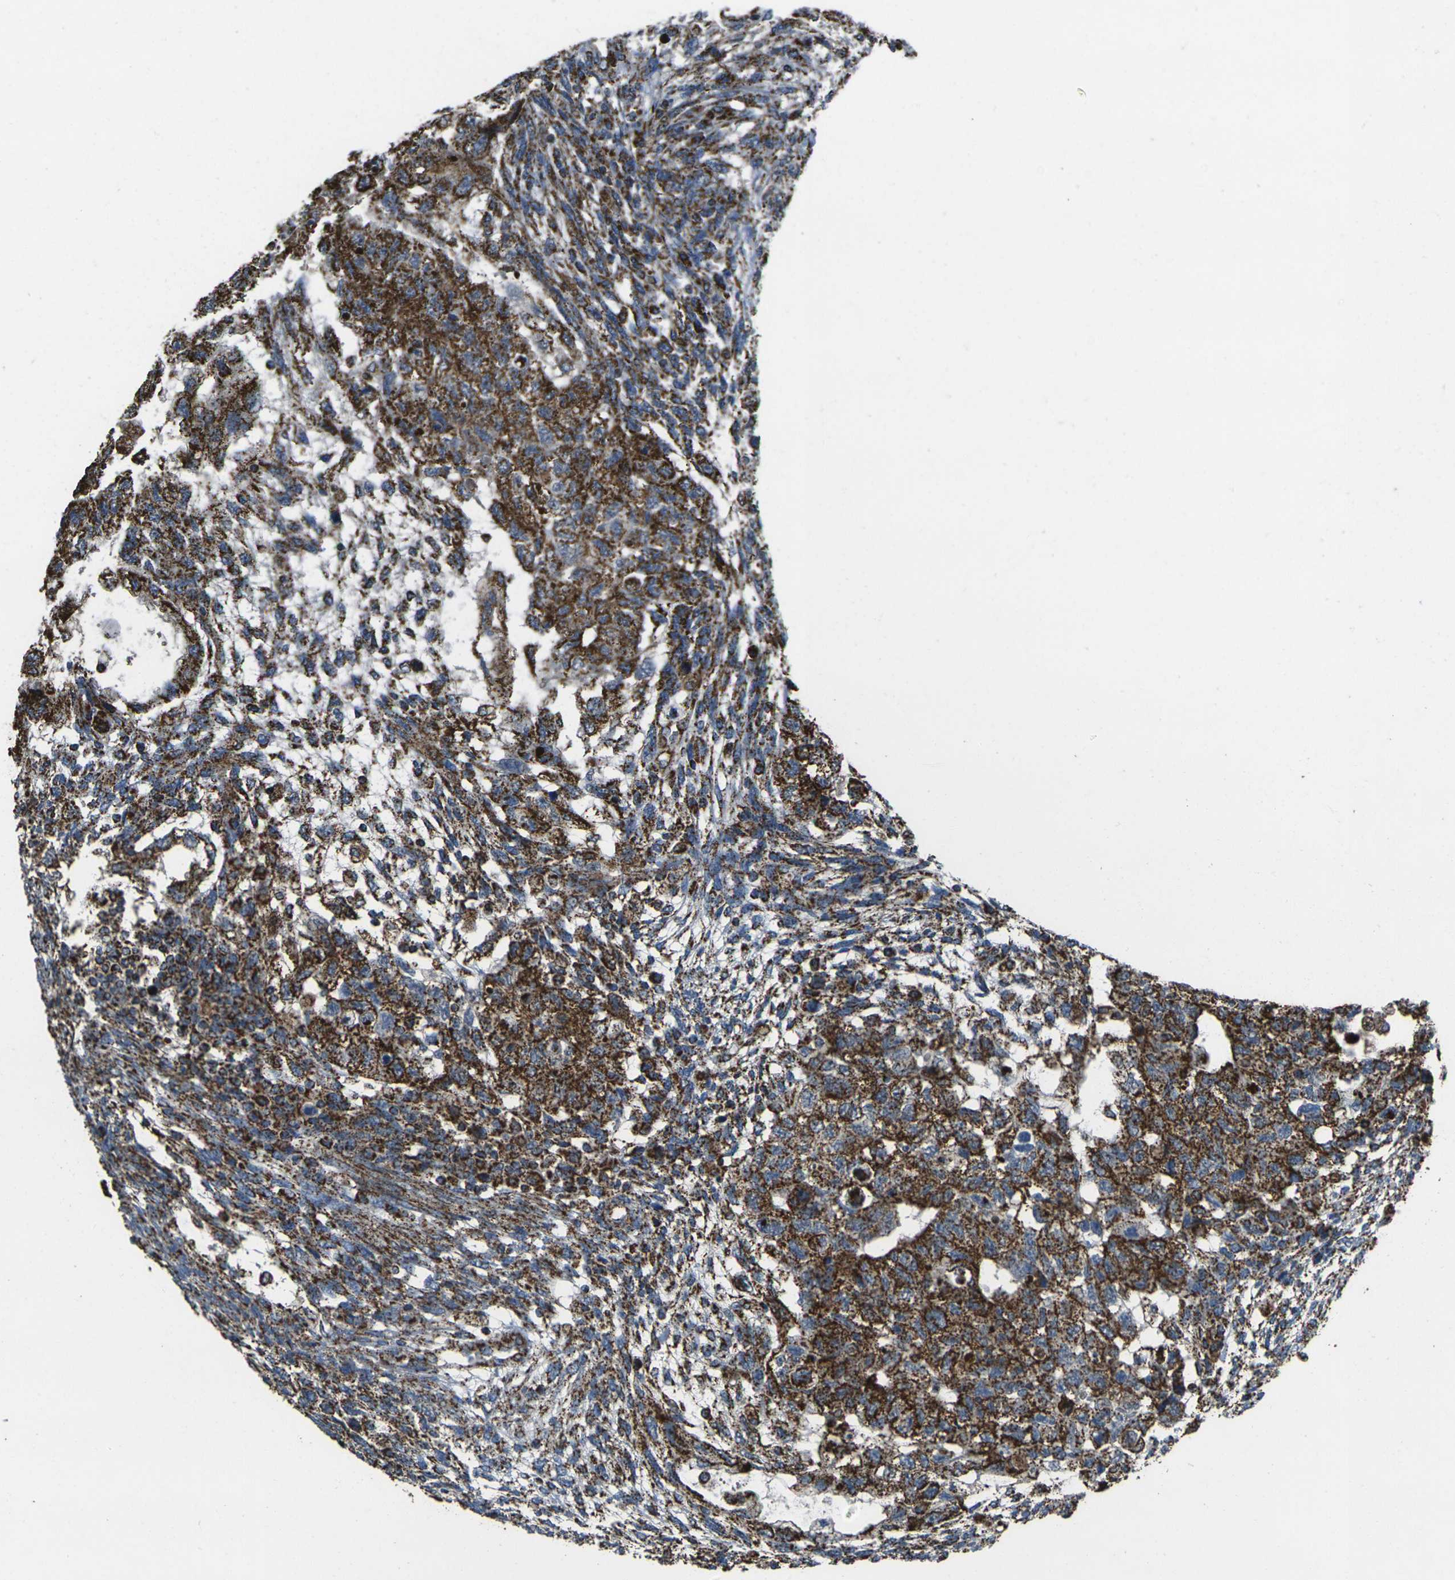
{"staining": {"intensity": "strong", "quantity": ">75%", "location": "cytoplasmic/membranous"}, "tissue": "testis cancer", "cell_type": "Tumor cells", "image_type": "cancer", "snomed": [{"axis": "morphology", "description": "Normal tissue, NOS"}, {"axis": "morphology", "description": "Carcinoma, Embryonal, NOS"}, {"axis": "topography", "description": "Testis"}], "caption": "Strong cytoplasmic/membranous expression for a protein is appreciated in about >75% of tumor cells of testis cancer using immunohistochemistry.", "gene": "KLHL5", "patient": {"sex": "male", "age": 36}}